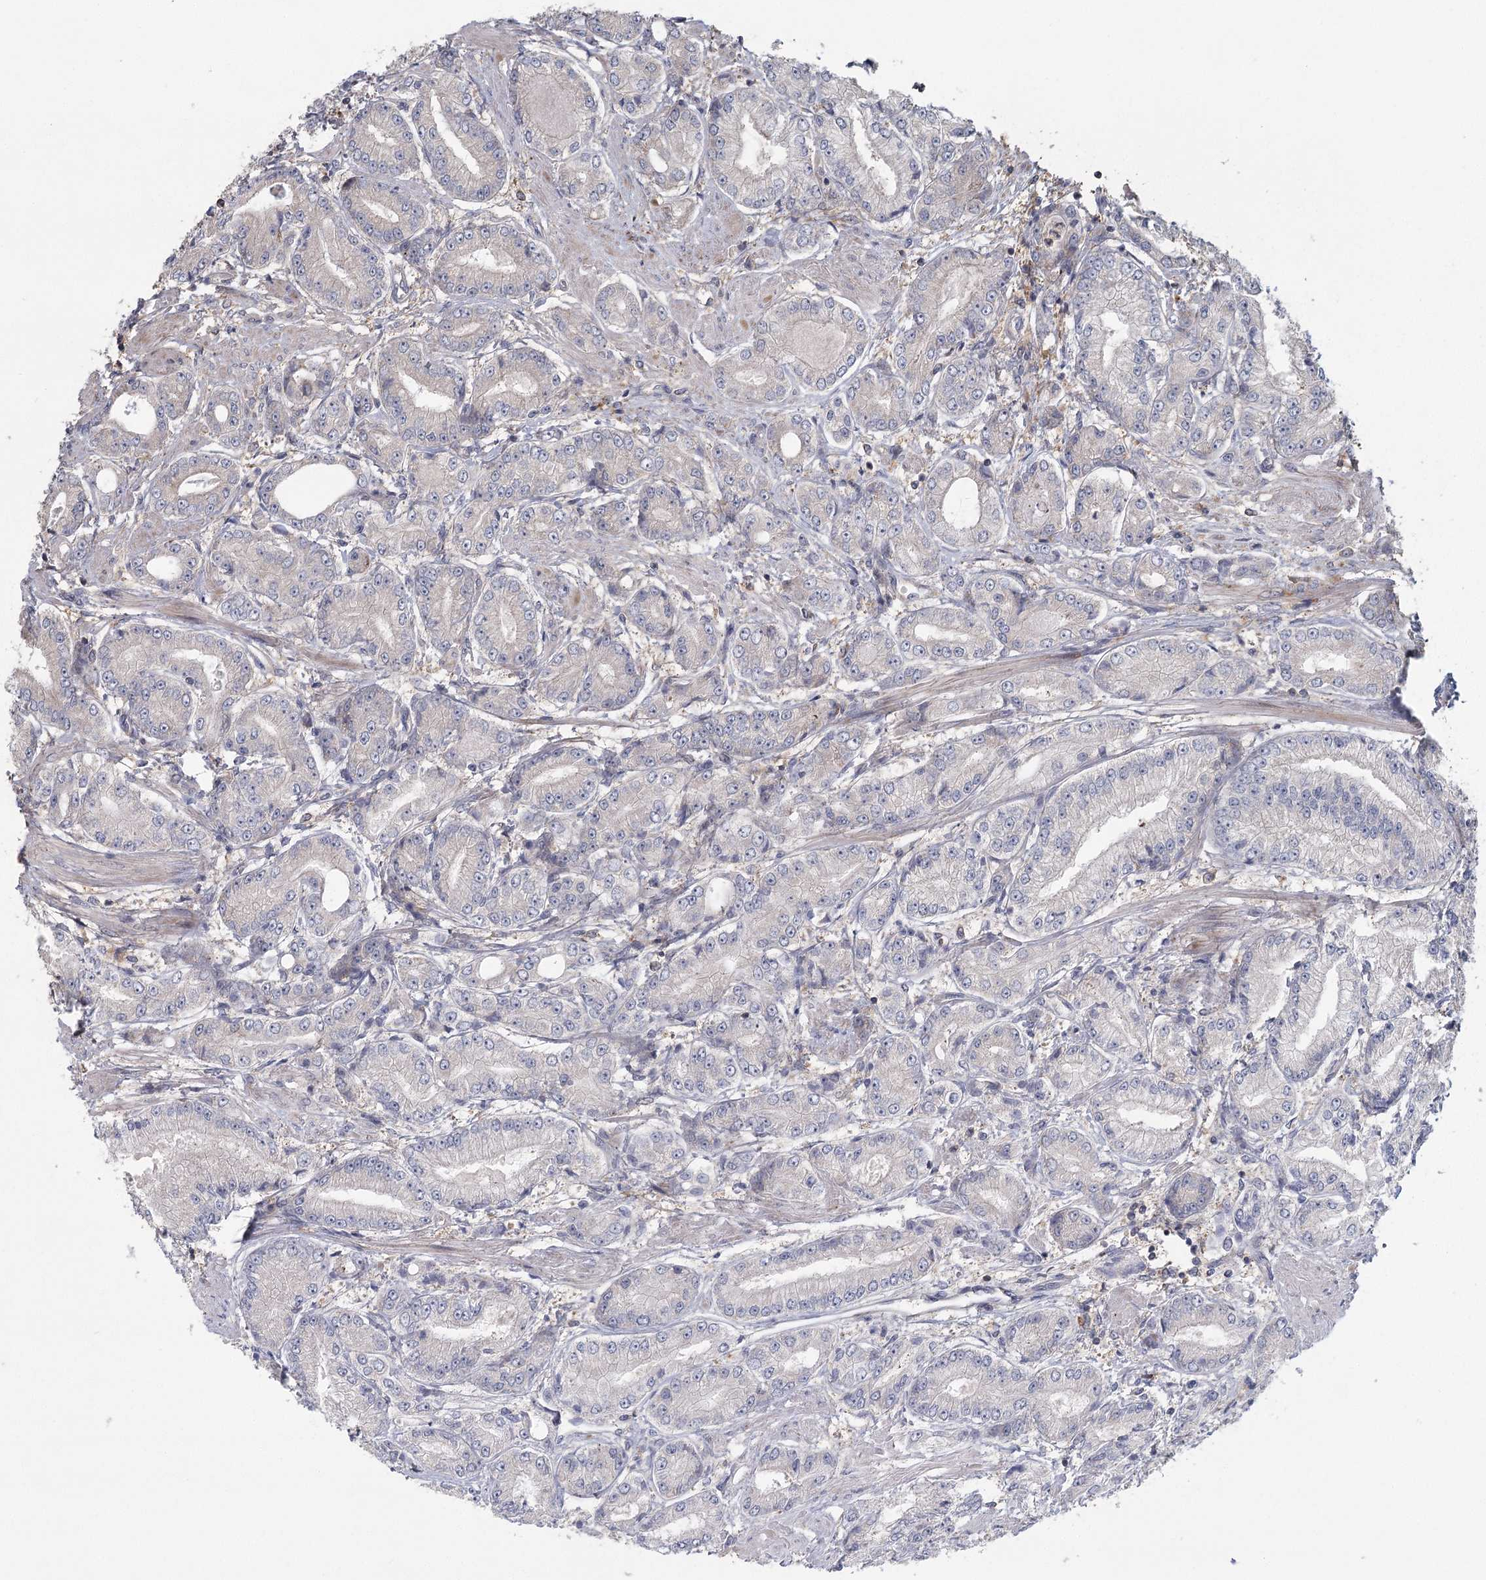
{"staining": {"intensity": "negative", "quantity": "none", "location": "none"}, "tissue": "prostate cancer", "cell_type": "Tumor cells", "image_type": "cancer", "snomed": [{"axis": "morphology", "description": "Adenocarcinoma, High grade"}, {"axis": "topography", "description": "Prostate"}], "caption": "DAB immunohistochemical staining of prostate cancer shows no significant expression in tumor cells.", "gene": "FAM110C", "patient": {"sex": "male", "age": 59}}